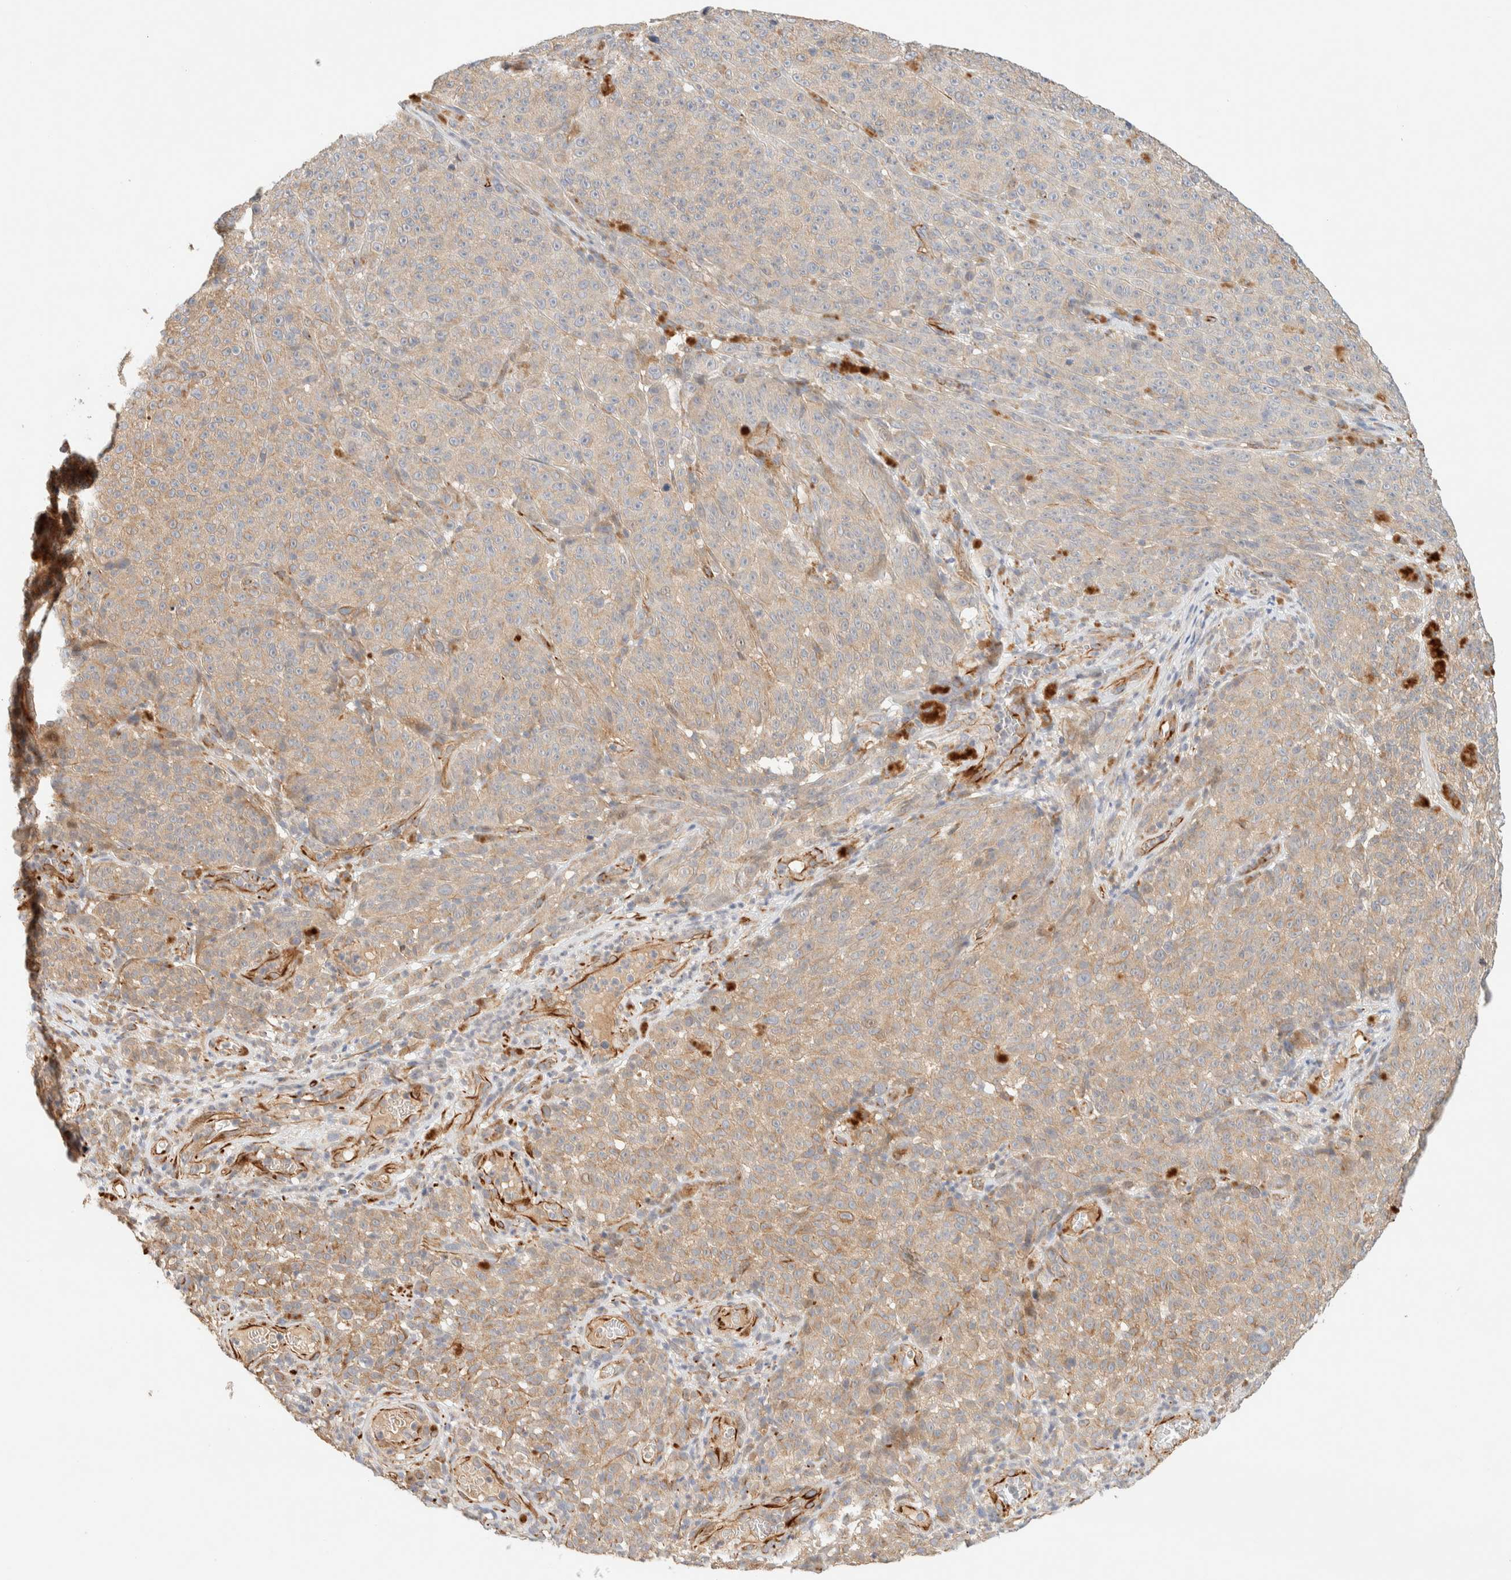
{"staining": {"intensity": "weak", "quantity": ">75%", "location": "cytoplasmic/membranous"}, "tissue": "melanoma", "cell_type": "Tumor cells", "image_type": "cancer", "snomed": [{"axis": "morphology", "description": "Malignant melanoma, NOS"}, {"axis": "topography", "description": "Skin"}], "caption": "Melanoma tissue exhibits weak cytoplasmic/membranous positivity in about >75% of tumor cells", "gene": "FAT1", "patient": {"sex": "female", "age": 82}}